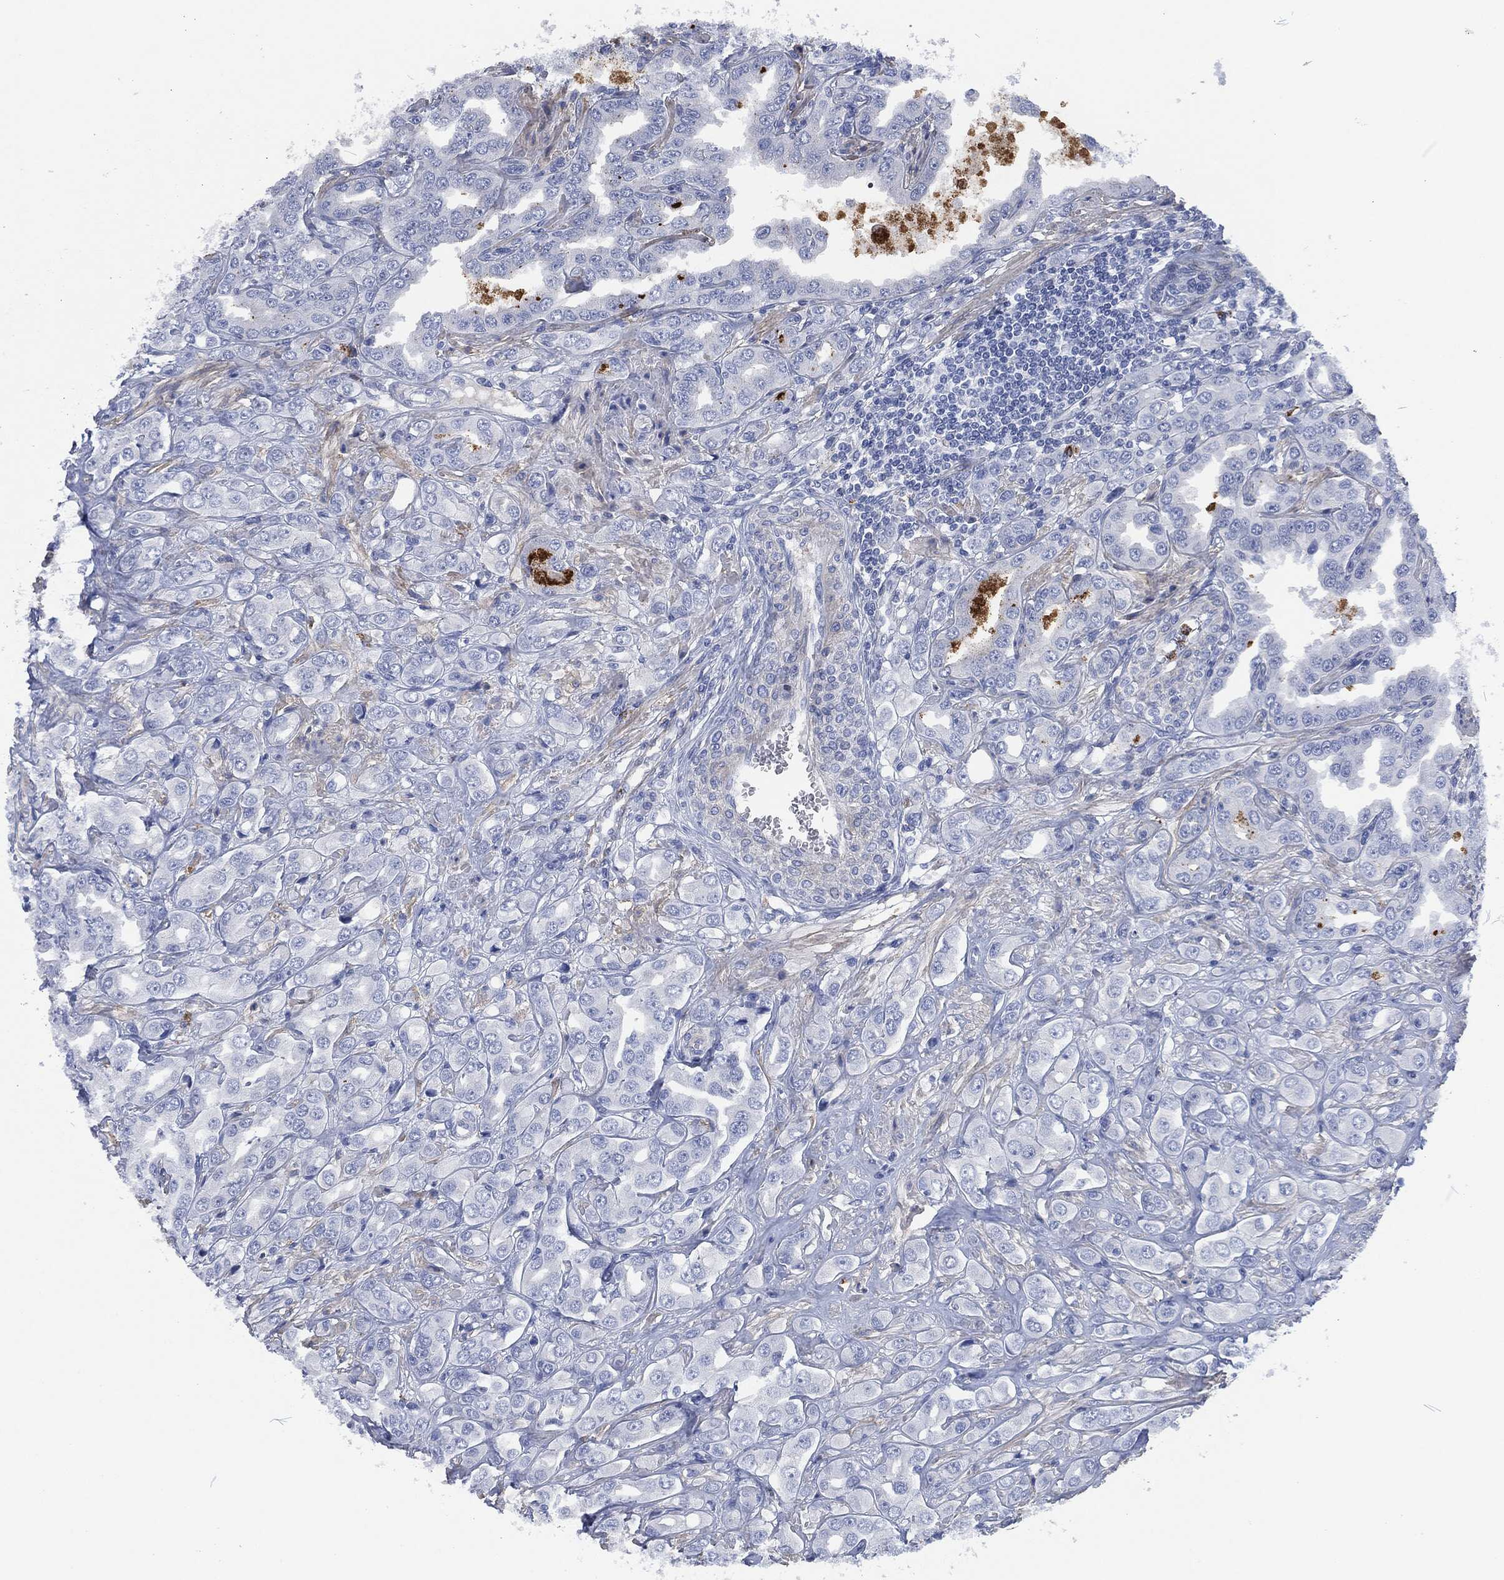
{"staining": {"intensity": "negative", "quantity": "none", "location": "none"}, "tissue": "prostate cancer", "cell_type": "Tumor cells", "image_type": "cancer", "snomed": [{"axis": "morphology", "description": "Adenocarcinoma, NOS"}, {"axis": "topography", "description": "Prostate and seminal vesicle, NOS"}, {"axis": "topography", "description": "Prostate"}], "caption": "High magnification brightfield microscopy of prostate cancer stained with DAB (brown) and counterstained with hematoxylin (blue): tumor cells show no significant positivity. (DAB (3,3'-diaminobenzidine) immunohistochemistry (IHC) visualized using brightfield microscopy, high magnification).", "gene": "MPO", "patient": {"sex": "male", "age": 69}}